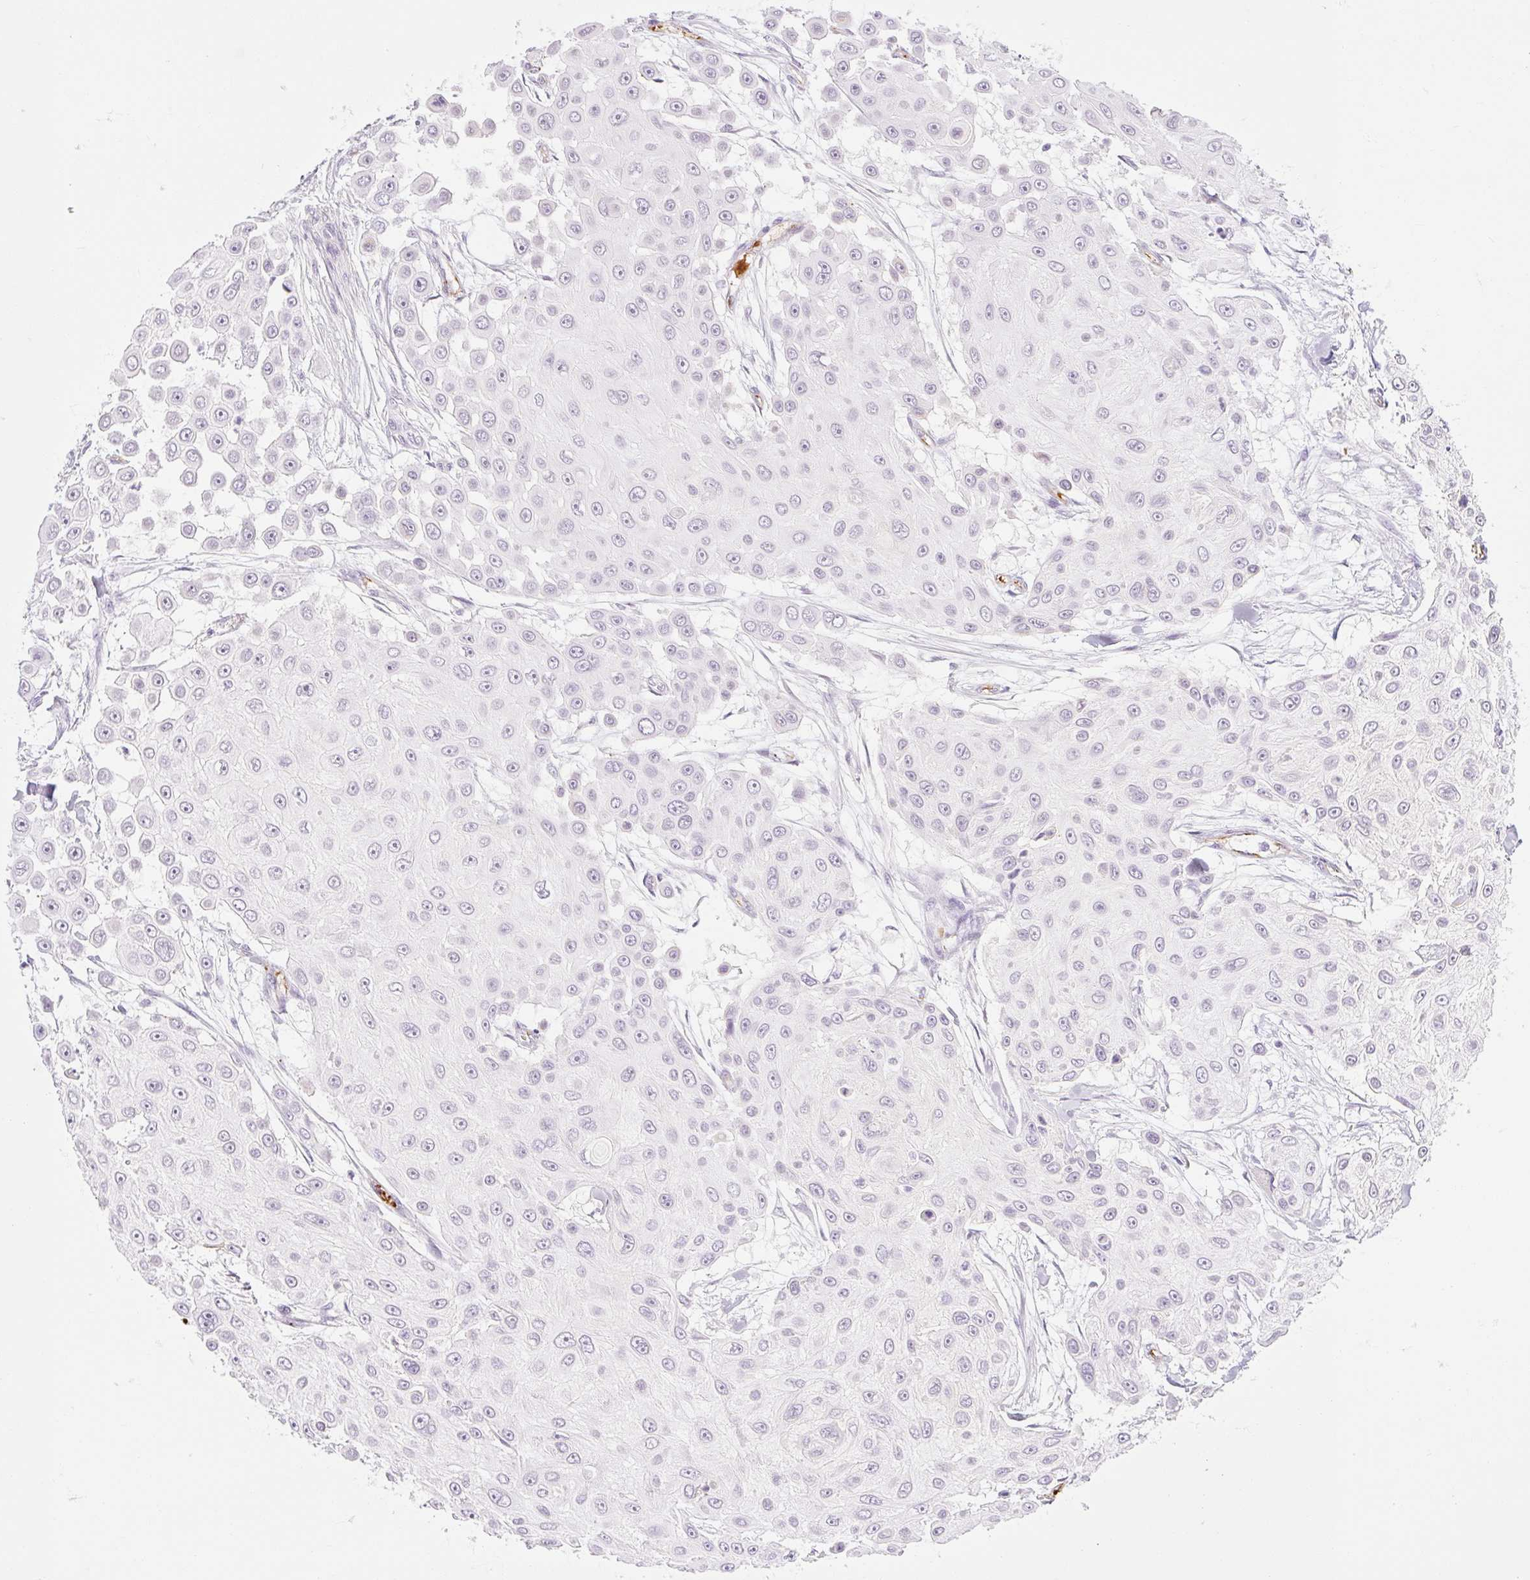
{"staining": {"intensity": "negative", "quantity": "none", "location": "none"}, "tissue": "skin cancer", "cell_type": "Tumor cells", "image_type": "cancer", "snomed": [{"axis": "morphology", "description": "Squamous cell carcinoma, NOS"}, {"axis": "topography", "description": "Skin"}], "caption": "This is an IHC micrograph of squamous cell carcinoma (skin). There is no staining in tumor cells.", "gene": "TAF1L", "patient": {"sex": "male", "age": 67}}